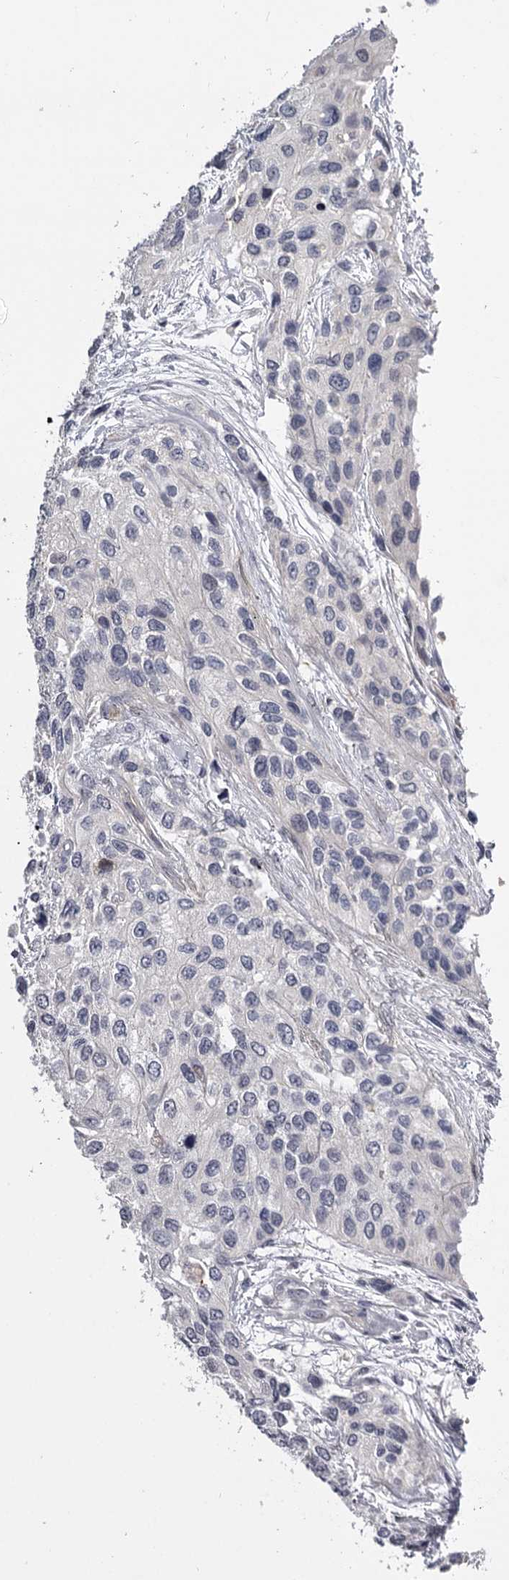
{"staining": {"intensity": "negative", "quantity": "none", "location": "none"}, "tissue": "urothelial cancer", "cell_type": "Tumor cells", "image_type": "cancer", "snomed": [{"axis": "morphology", "description": "Normal tissue, NOS"}, {"axis": "morphology", "description": "Urothelial carcinoma, High grade"}, {"axis": "topography", "description": "Vascular tissue"}, {"axis": "topography", "description": "Urinary bladder"}], "caption": "High magnification brightfield microscopy of urothelial cancer stained with DAB (3,3'-diaminobenzidine) (brown) and counterstained with hematoxylin (blue): tumor cells show no significant staining.", "gene": "GSTO1", "patient": {"sex": "female", "age": 56}}